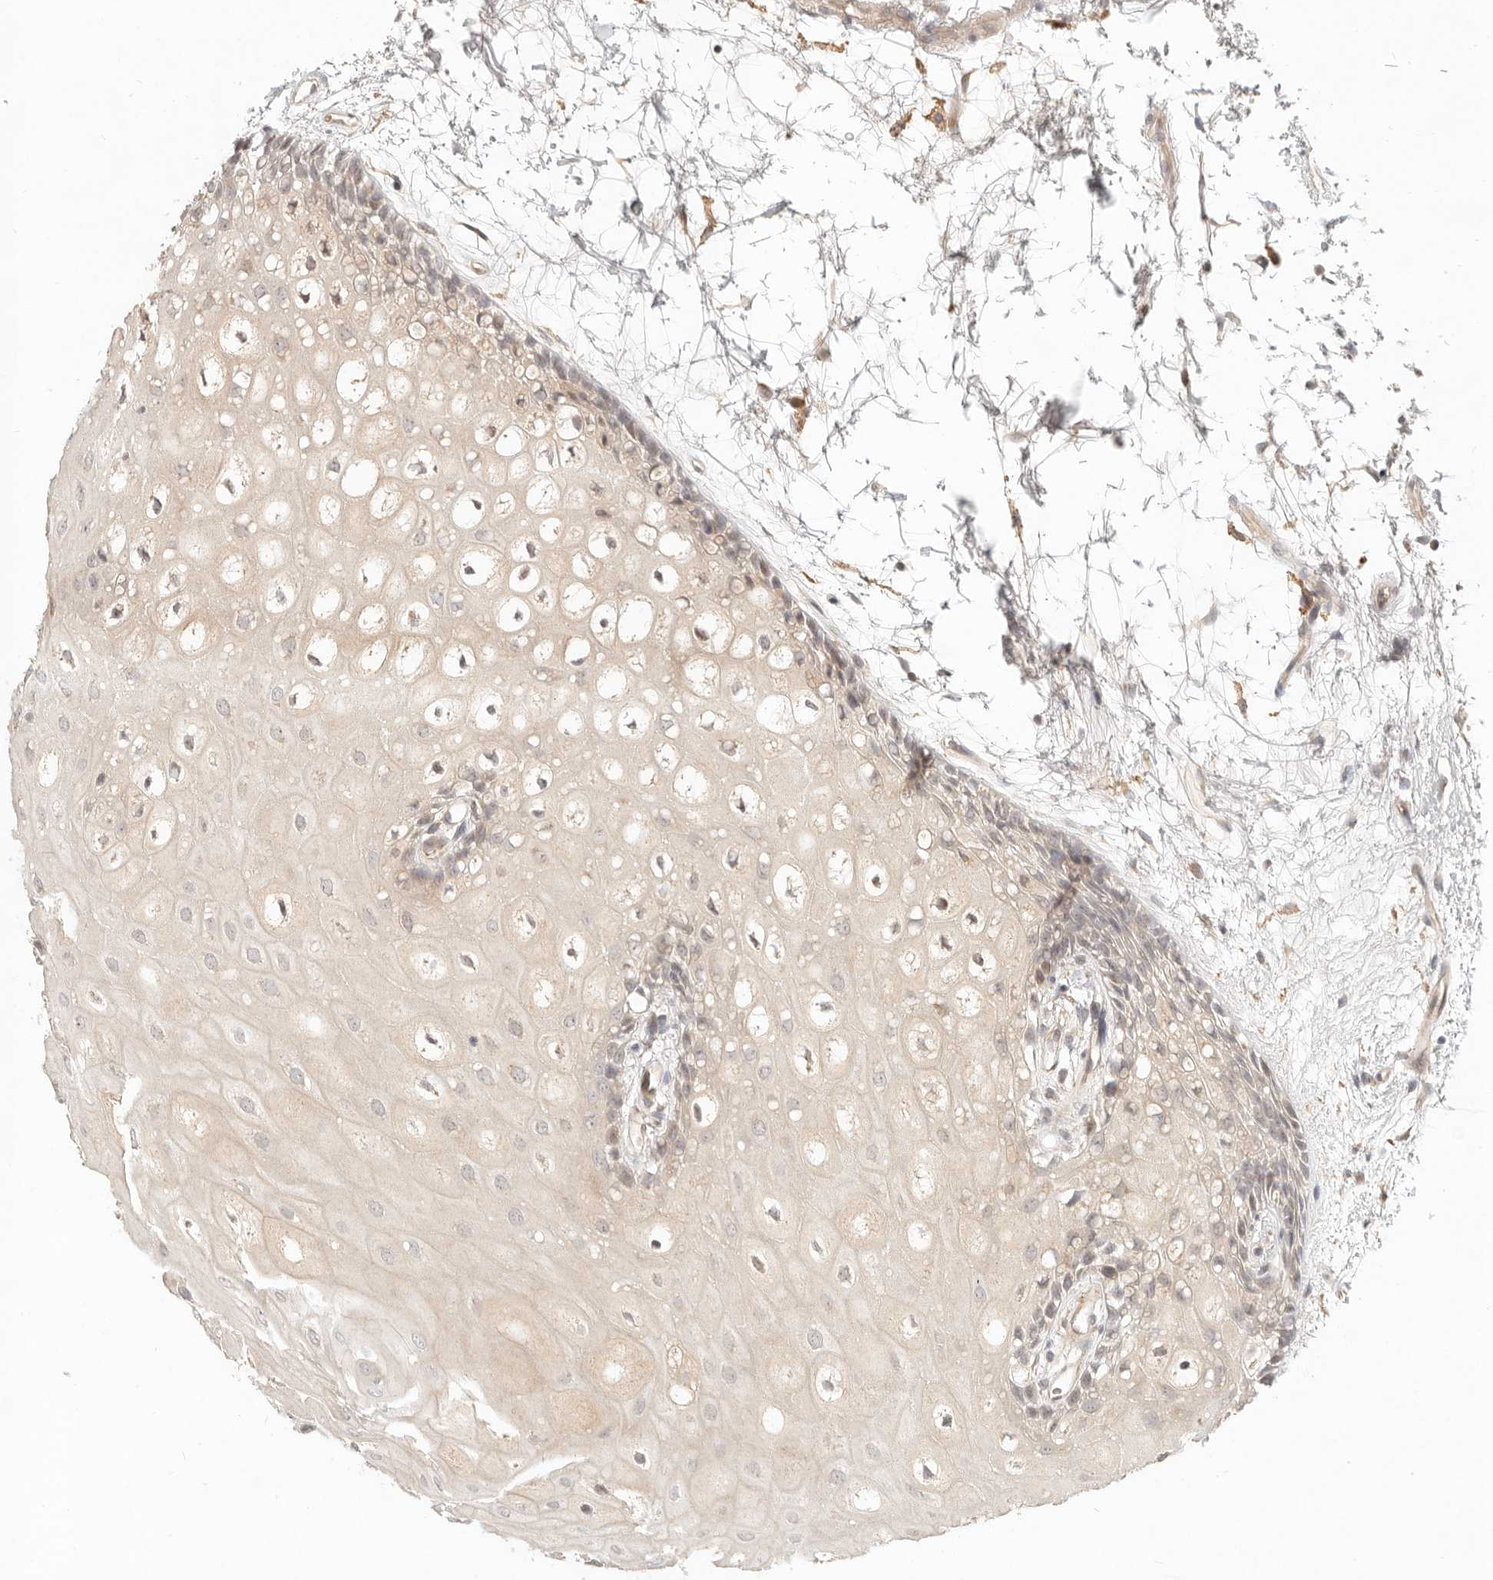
{"staining": {"intensity": "weak", "quantity": ">75%", "location": "cytoplasmic/membranous"}, "tissue": "oral mucosa", "cell_type": "Squamous epithelial cells", "image_type": "normal", "snomed": [{"axis": "morphology", "description": "Normal tissue, NOS"}, {"axis": "topography", "description": "Skeletal muscle"}, {"axis": "topography", "description": "Oral tissue"}, {"axis": "topography", "description": "Peripheral nerve tissue"}], "caption": "Immunohistochemistry photomicrograph of benign oral mucosa: human oral mucosa stained using immunohistochemistry (IHC) shows low levels of weak protein expression localized specifically in the cytoplasmic/membranous of squamous epithelial cells, appearing as a cytoplasmic/membranous brown color.", "gene": "UBXN11", "patient": {"sex": "female", "age": 84}}